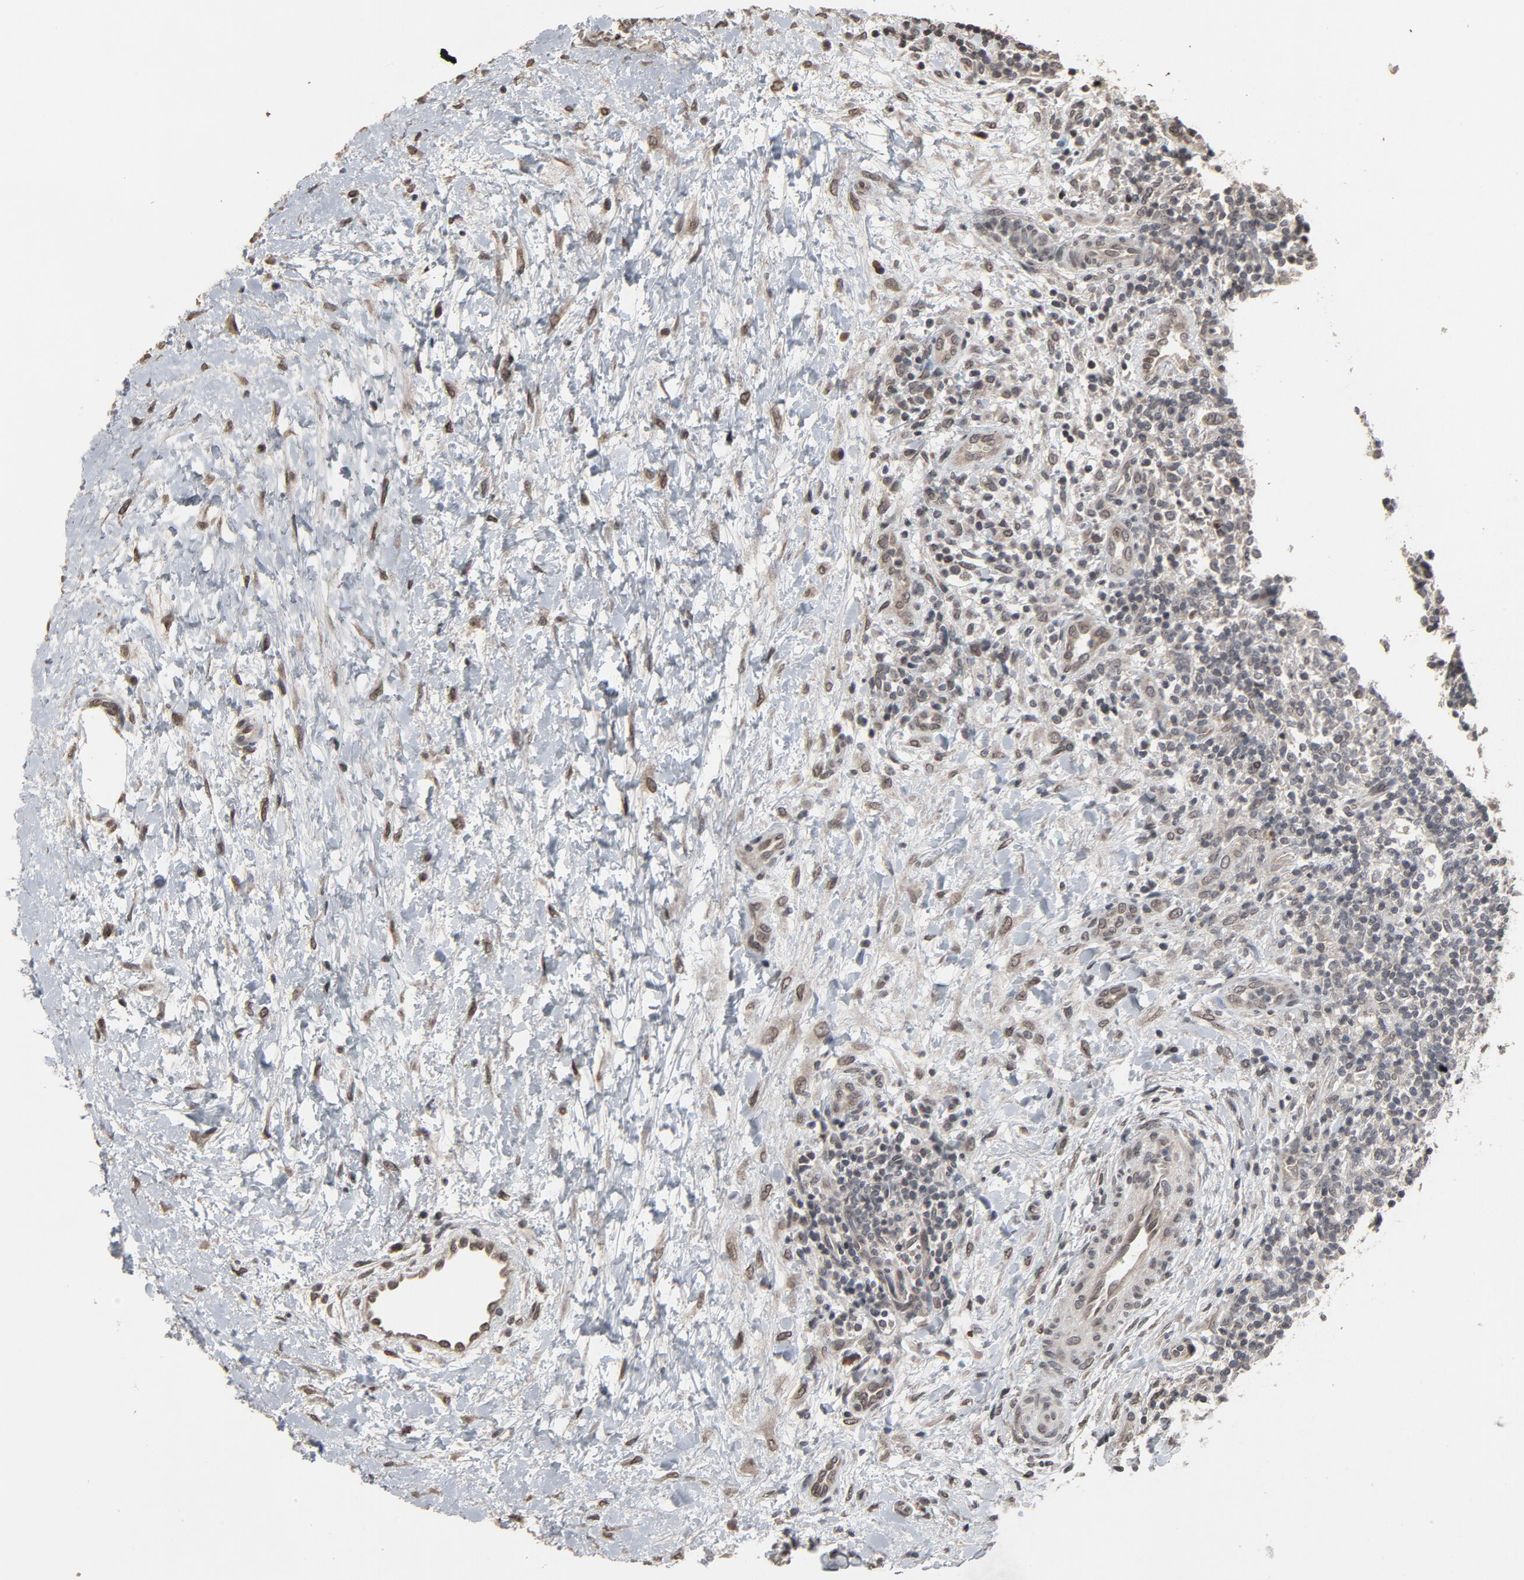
{"staining": {"intensity": "weak", "quantity": "25%-75%", "location": "nuclear"}, "tissue": "lymphoma", "cell_type": "Tumor cells", "image_type": "cancer", "snomed": [{"axis": "morphology", "description": "Malignant lymphoma, non-Hodgkin's type, Low grade"}, {"axis": "topography", "description": "Lymph node"}], "caption": "Lymphoma stained with a brown dye reveals weak nuclear positive positivity in approximately 25%-75% of tumor cells.", "gene": "POM121", "patient": {"sex": "female", "age": 76}}